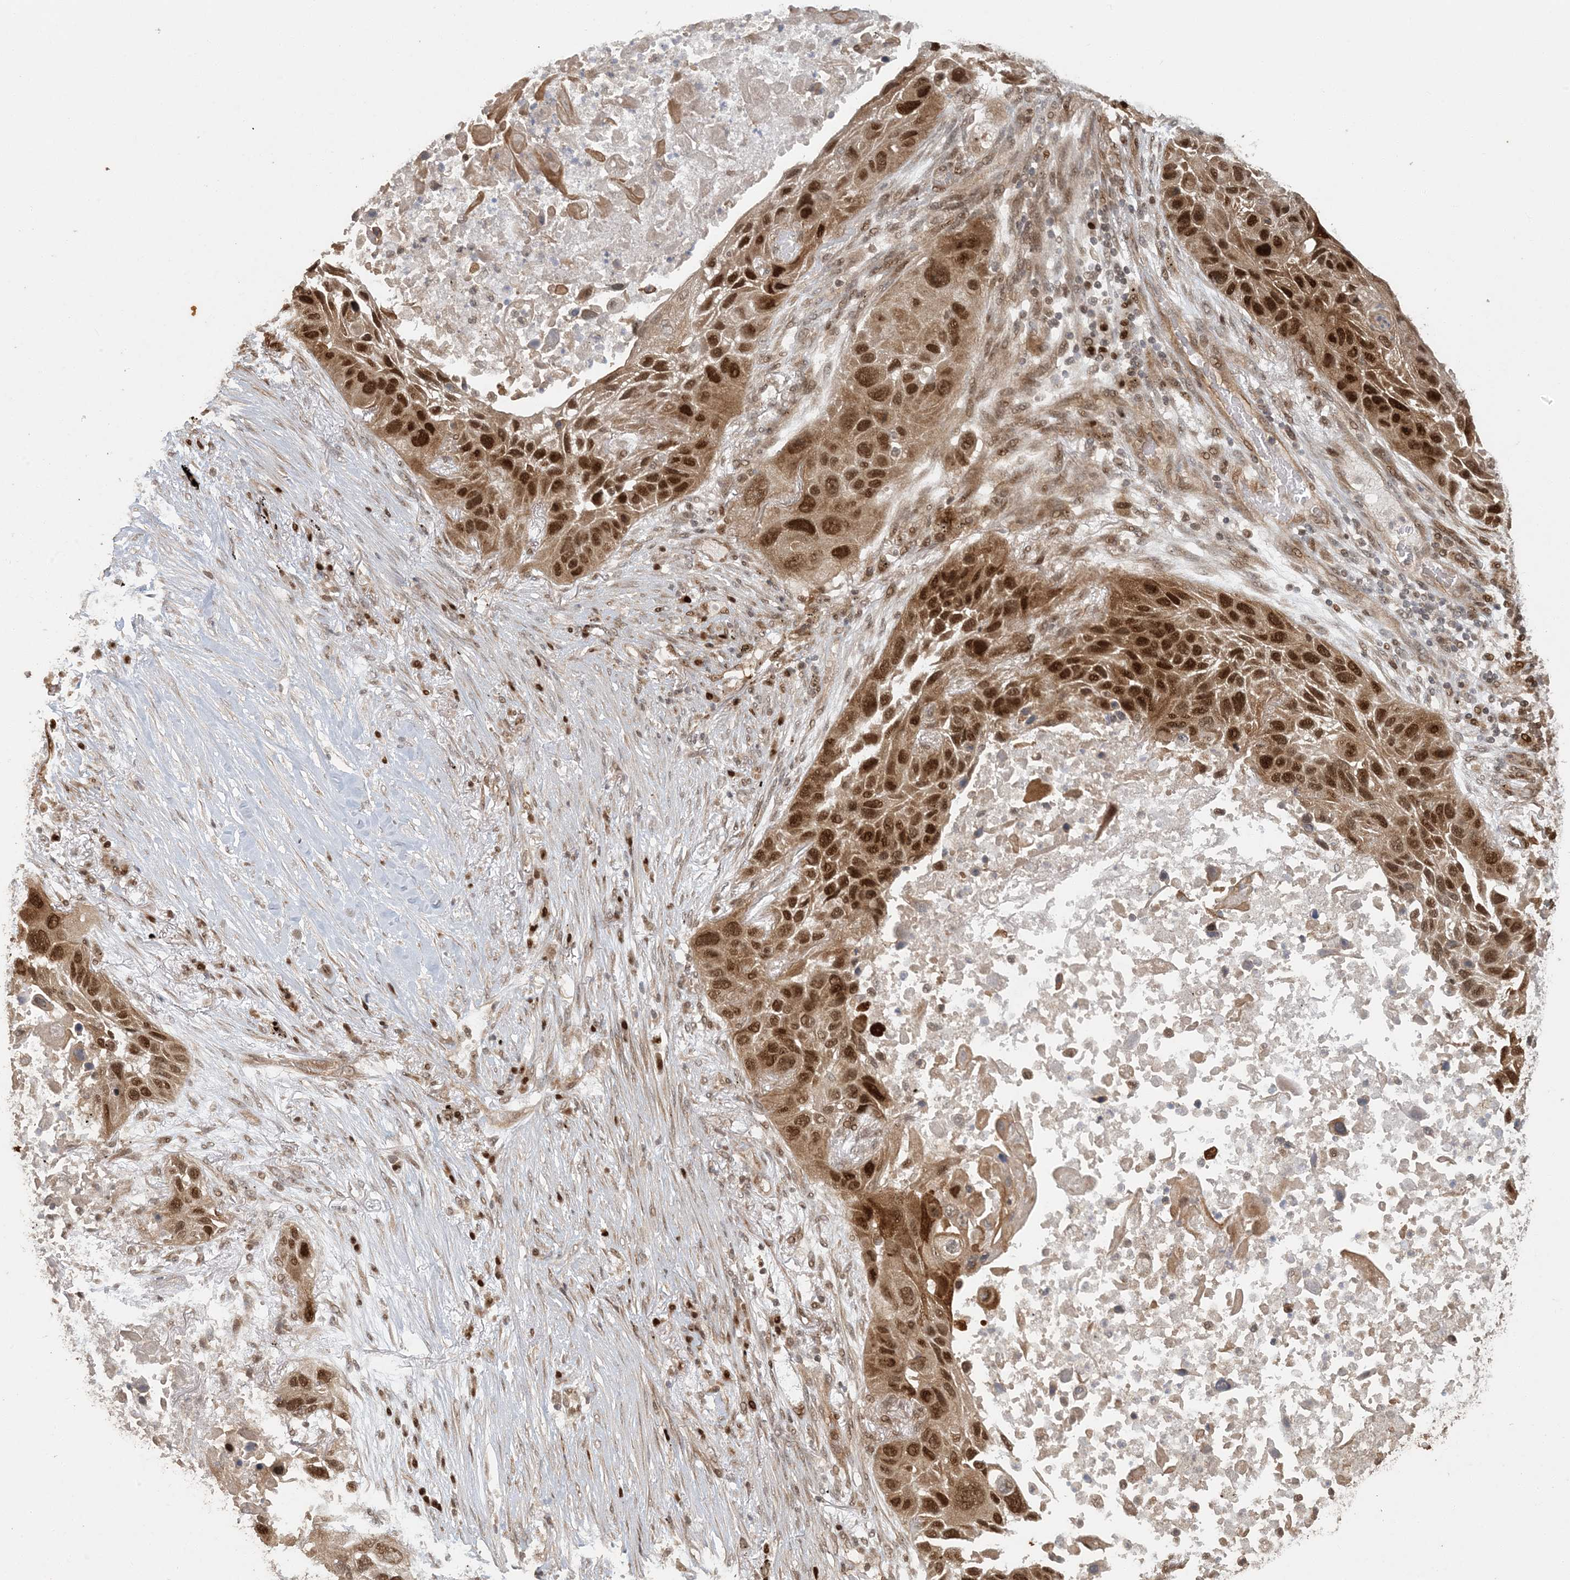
{"staining": {"intensity": "strong", "quantity": ">75%", "location": "cytoplasmic/membranous,nuclear"}, "tissue": "lung cancer", "cell_type": "Tumor cells", "image_type": "cancer", "snomed": [{"axis": "morphology", "description": "Squamous cell carcinoma, NOS"}, {"axis": "topography", "description": "Lung"}], "caption": "Tumor cells show high levels of strong cytoplasmic/membranous and nuclear staining in approximately >75% of cells in human squamous cell carcinoma (lung). (DAB (3,3'-diaminobenzidine) = brown stain, brightfield microscopy at high magnification).", "gene": "ATP13A2", "patient": {"sex": "male", "age": 57}}